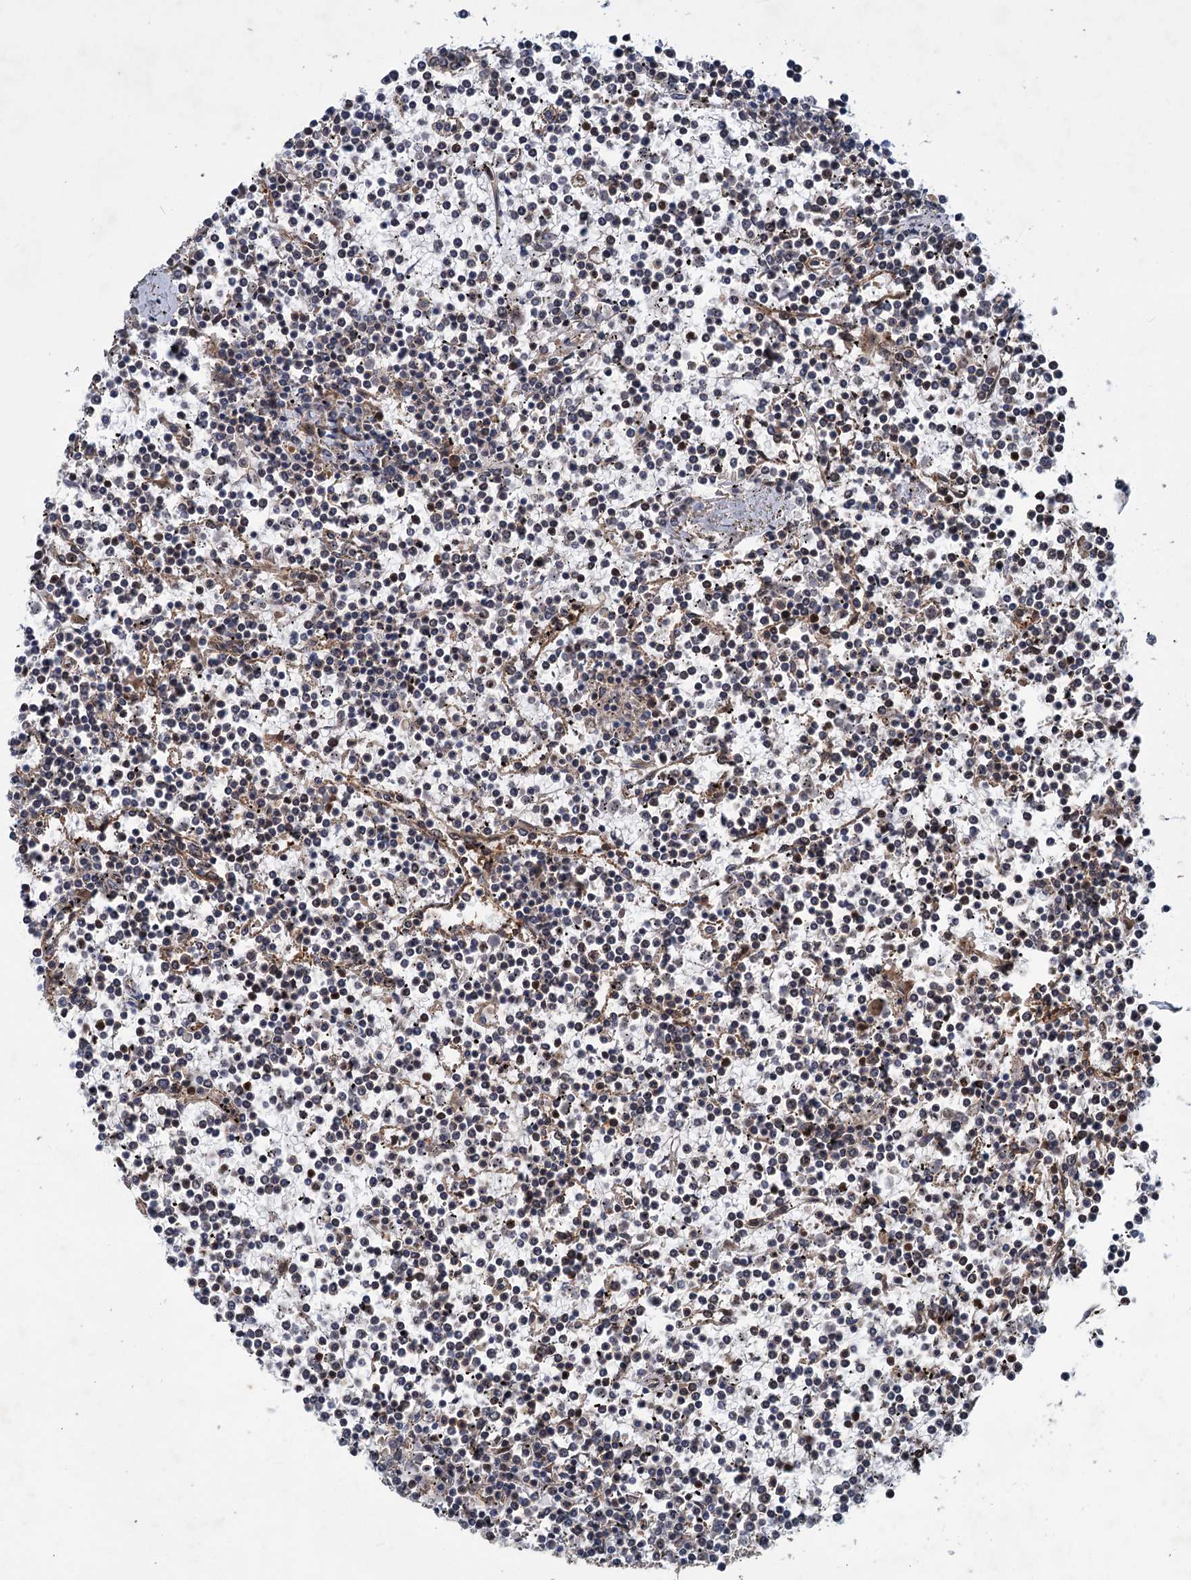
{"staining": {"intensity": "negative", "quantity": "none", "location": "none"}, "tissue": "lymphoma", "cell_type": "Tumor cells", "image_type": "cancer", "snomed": [{"axis": "morphology", "description": "Malignant lymphoma, non-Hodgkin's type, Low grade"}, {"axis": "topography", "description": "Spleen"}], "caption": "IHC histopathology image of lymphoma stained for a protein (brown), which demonstrates no positivity in tumor cells. Nuclei are stained in blue.", "gene": "PKN2", "patient": {"sex": "female", "age": 19}}